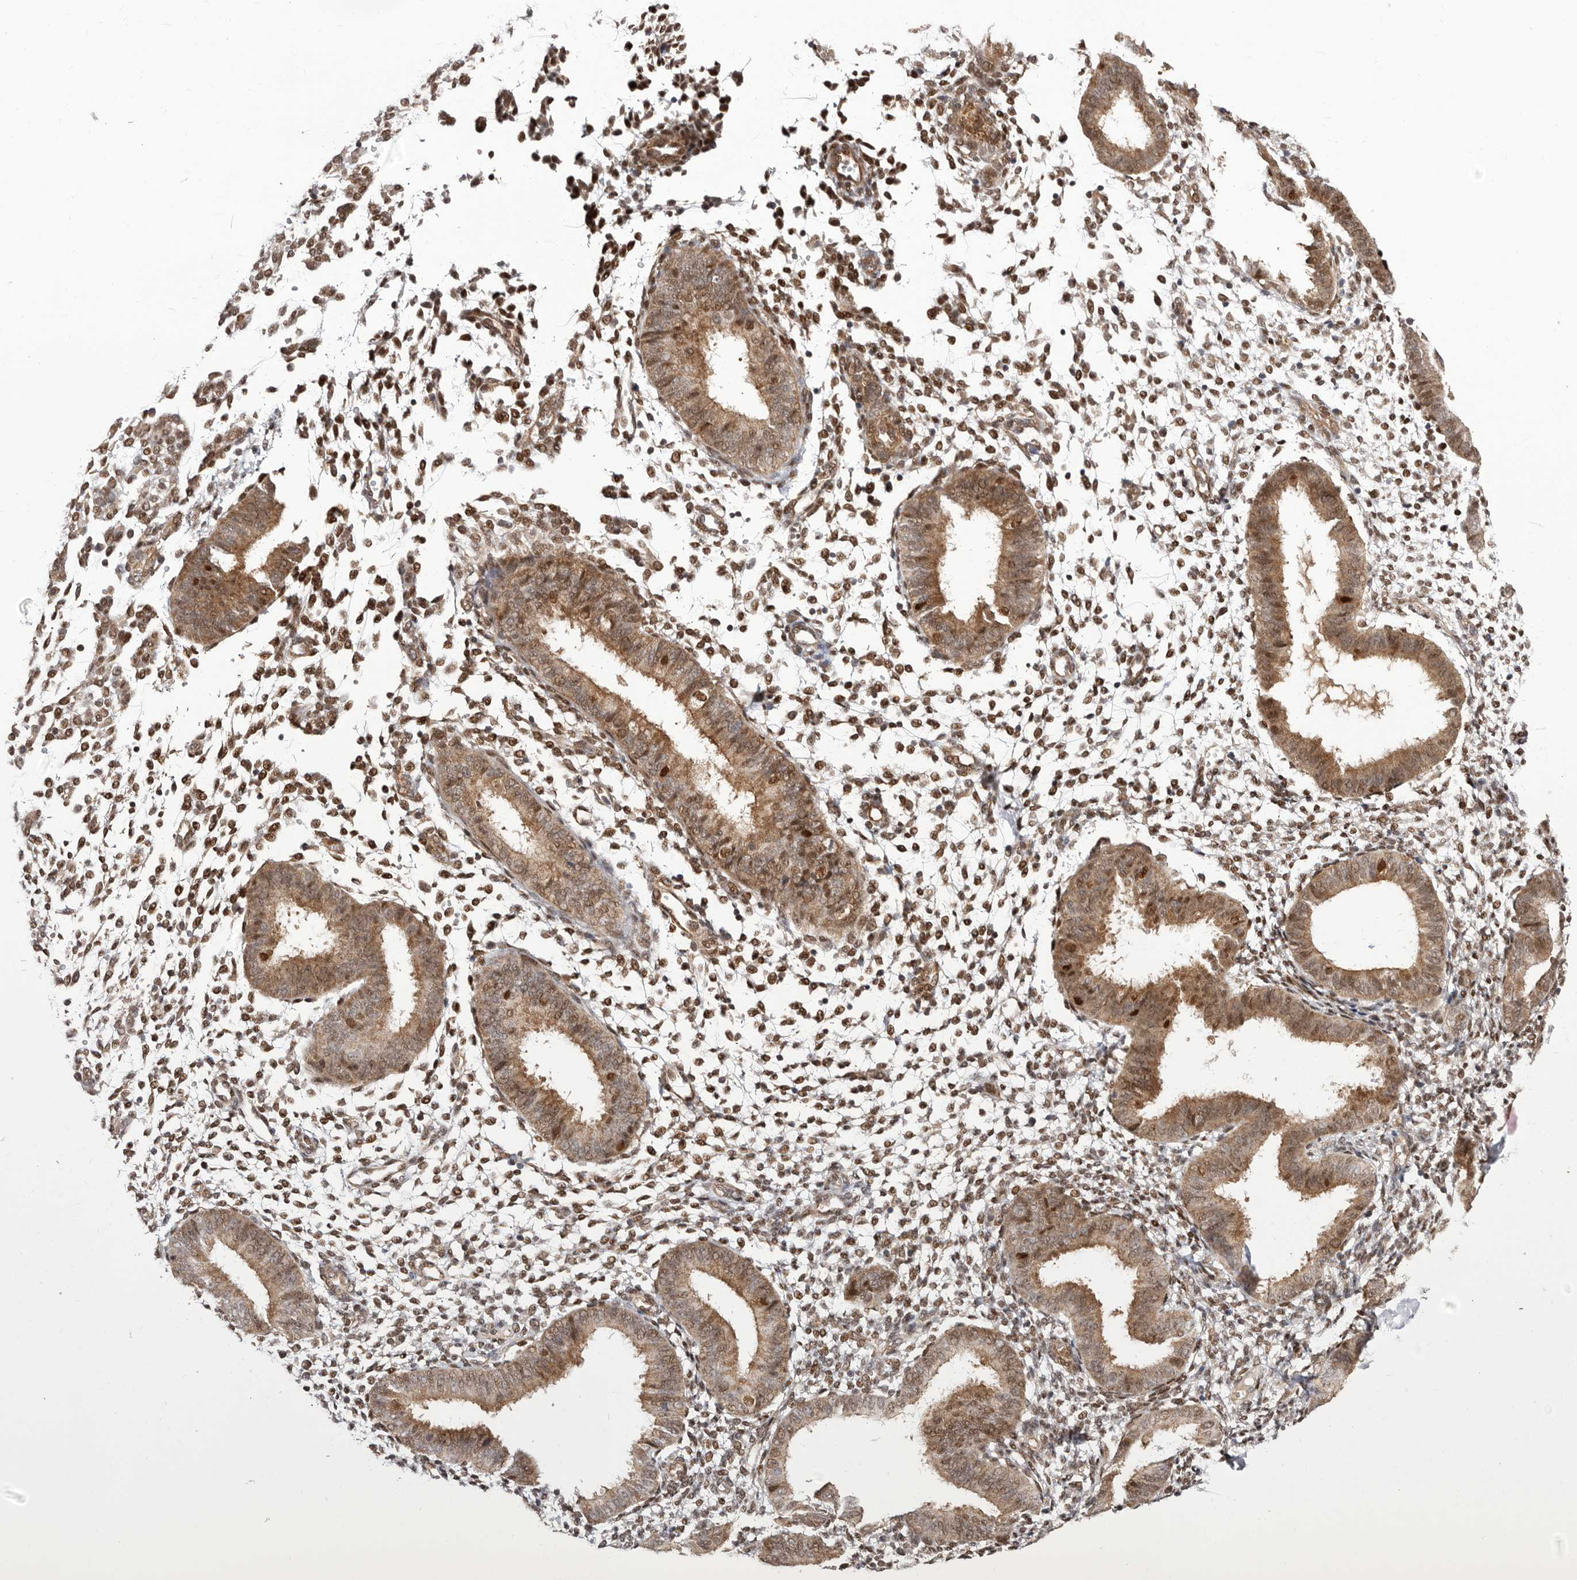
{"staining": {"intensity": "moderate", "quantity": "25%-75%", "location": "nuclear"}, "tissue": "endometrium", "cell_type": "Cells in endometrial stroma", "image_type": "normal", "snomed": [{"axis": "morphology", "description": "Normal tissue, NOS"}, {"axis": "topography", "description": "Uterus"}, {"axis": "topography", "description": "Endometrium"}], "caption": "A high-resolution image shows immunohistochemistry staining of unremarkable endometrium, which exhibits moderate nuclear staining in about 25%-75% of cells in endometrial stroma. (Brightfield microscopy of DAB IHC at high magnification).", "gene": "GLRX3", "patient": {"sex": "female", "age": 48}}